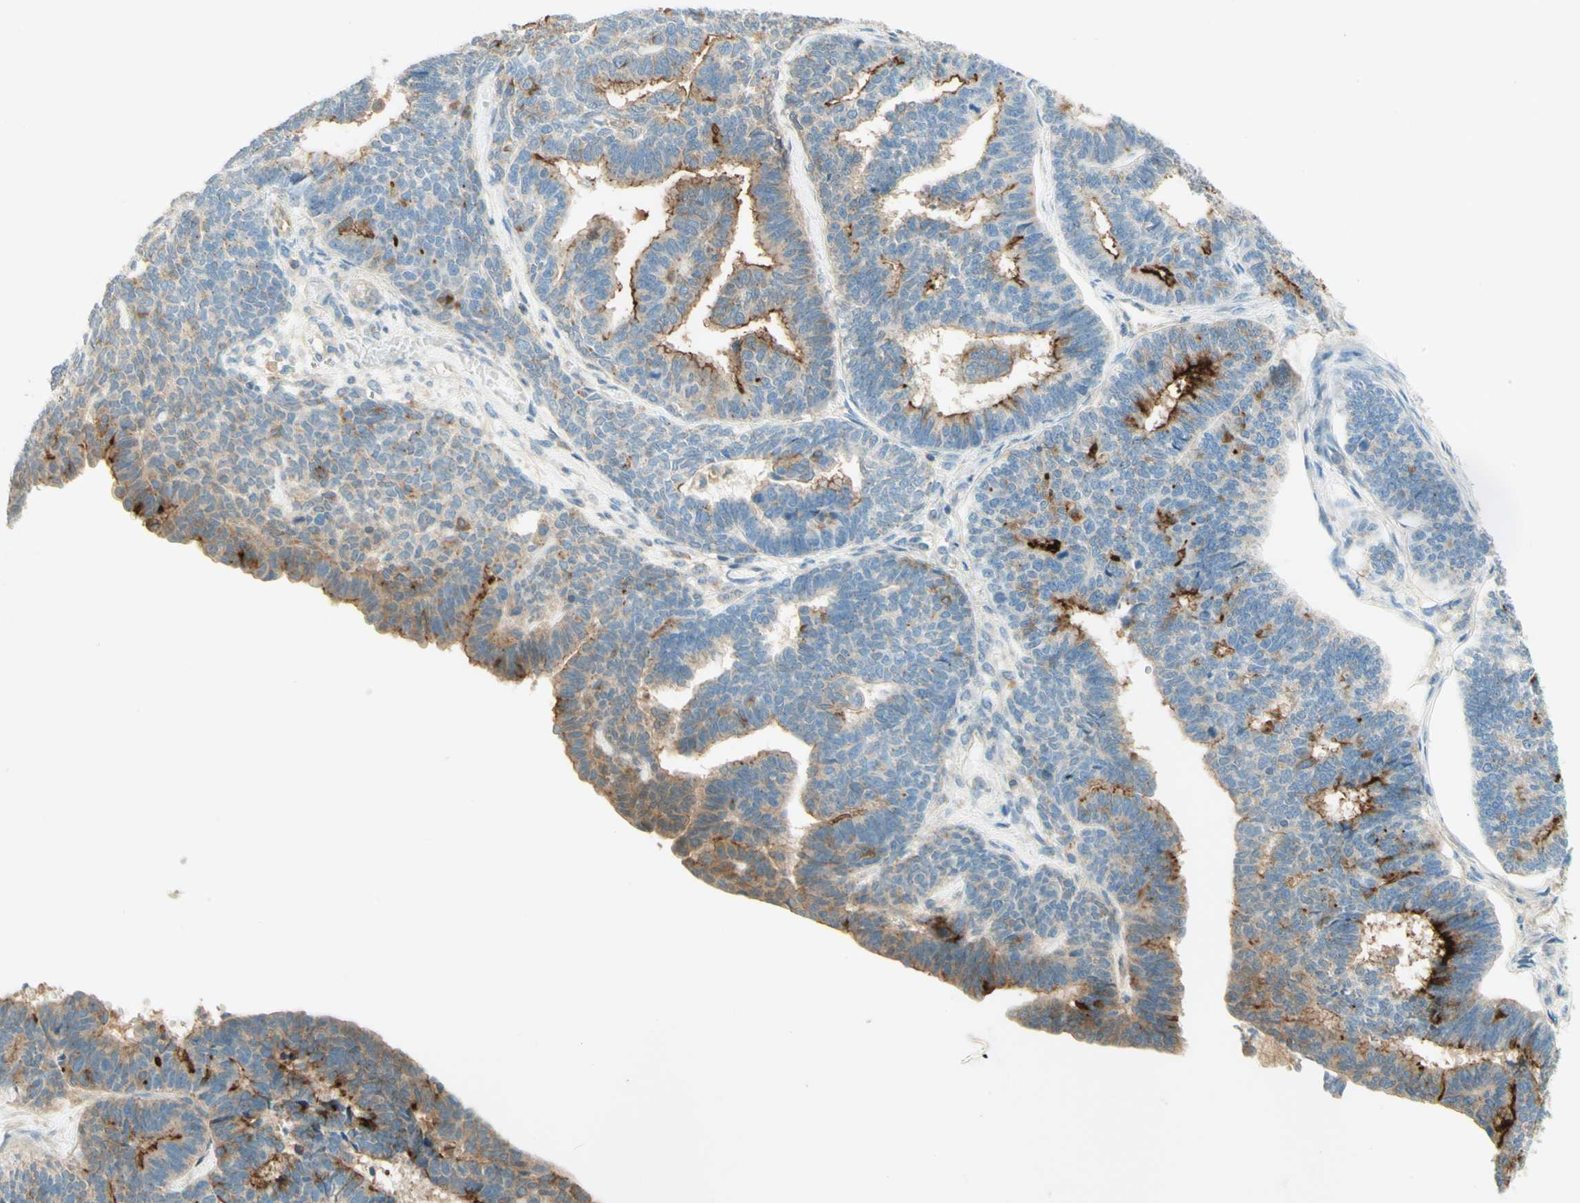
{"staining": {"intensity": "strong", "quantity": "25%-75%", "location": "cytoplasmic/membranous"}, "tissue": "endometrial cancer", "cell_type": "Tumor cells", "image_type": "cancer", "snomed": [{"axis": "morphology", "description": "Adenocarcinoma, NOS"}, {"axis": "topography", "description": "Endometrium"}], "caption": "The immunohistochemical stain shows strong cytoplasmic/membranous expression in tumor cells of endometrial adenocarcinoma tissue. (DAB (3,3'-diaminobenzidine) IHC with brightfield microscopy, high magnification).", "gene": "PROM1", "patient": {"sex": "female", "age": 70}}